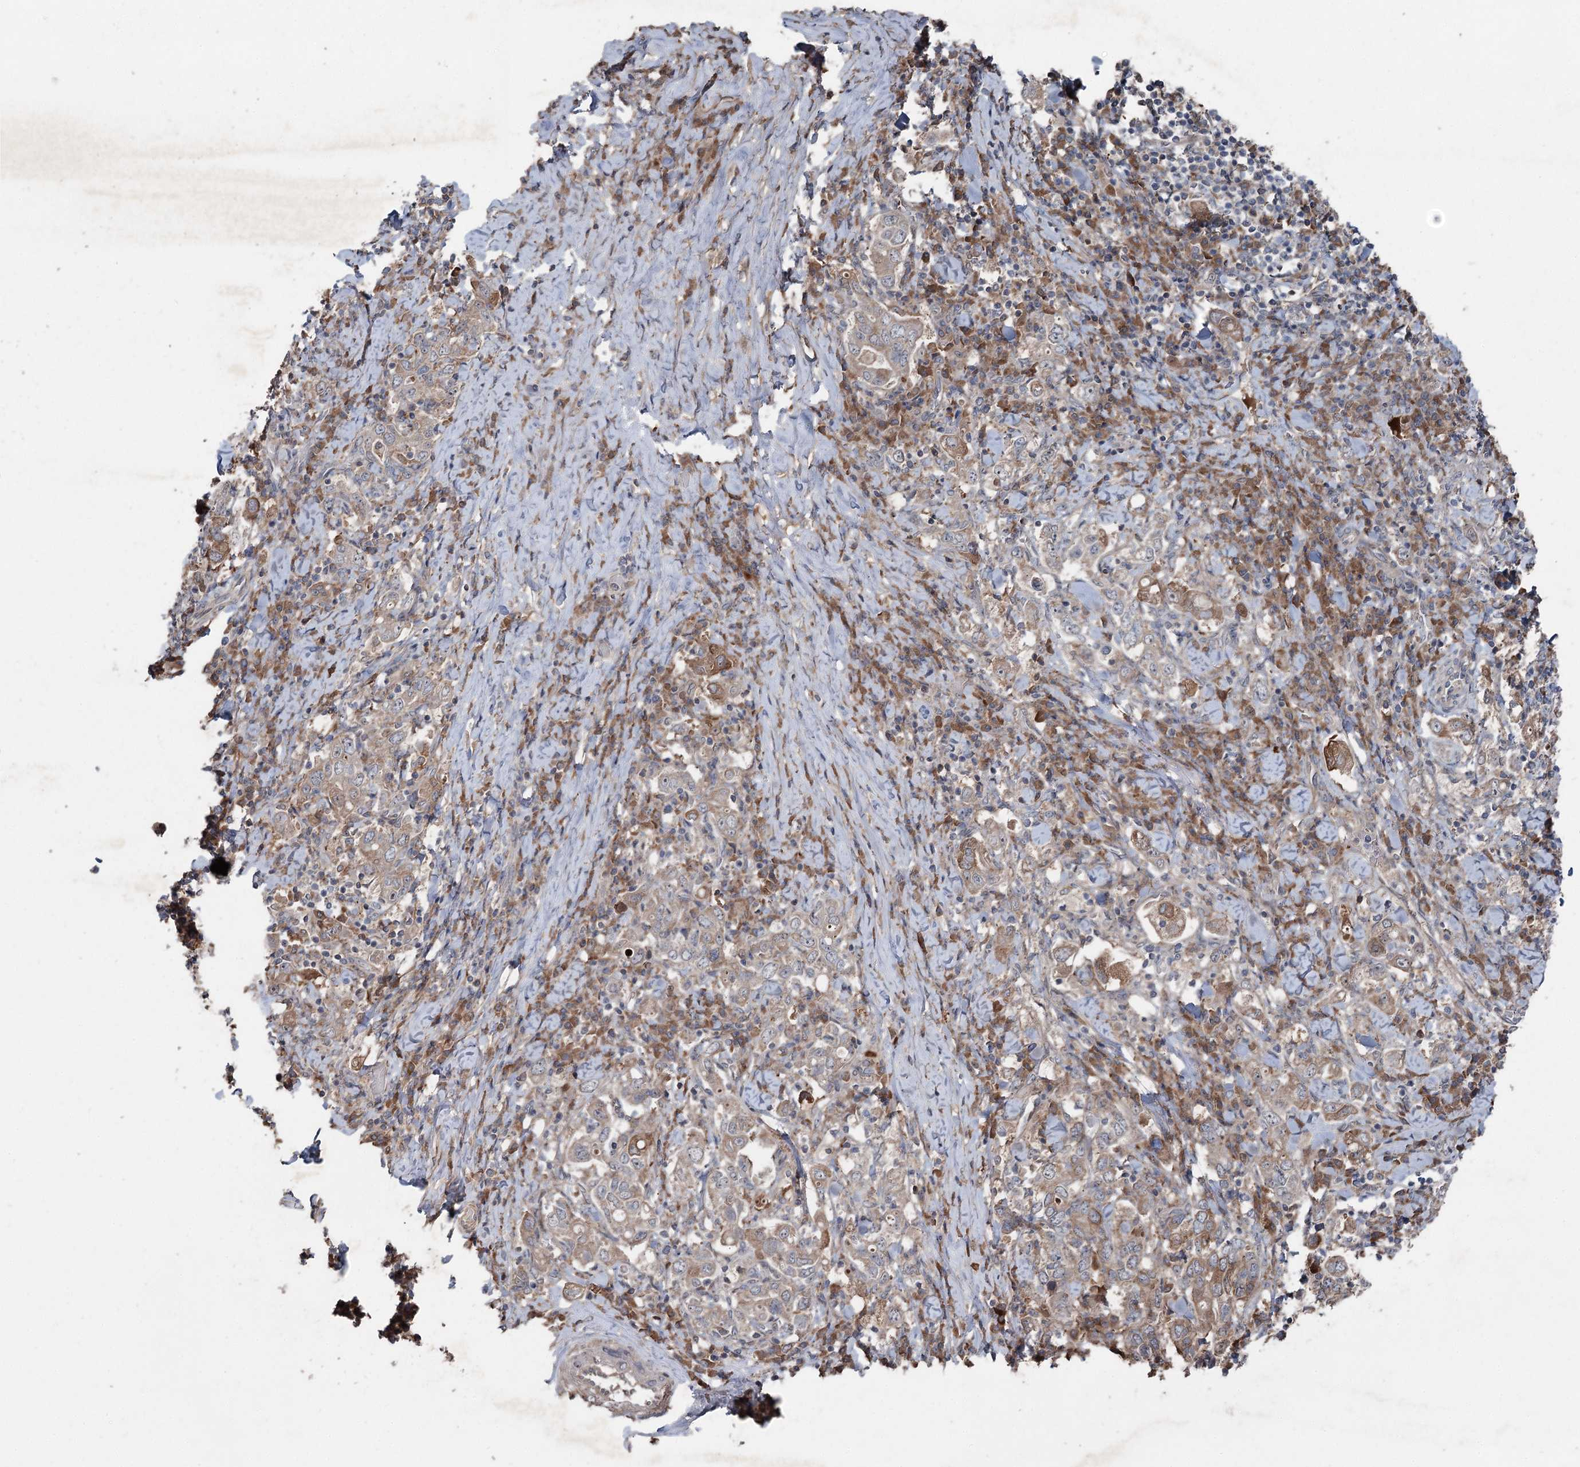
{"staining": {"intensity": "weak", "quantity": "25%-75%", "location": "cytoplasmic/membranous"}, "tissue": "stomach cancer", "cell_type": "Tumor cells", "image_type": "cancer", "snomed": [{"axis": "morphology", "description": "Adenocarcinoma, NOS"}, {"axis": "topography", "description": "Stomach, upper"}], "caption": "The image exhibits a brown stain indicating the presence of a protein in the cytoplasmic/membranous of tumor cells in adenocarcinoma (stomach).", "gene": "MAPK8IP2", "patient": {"sex": "male", "age": 62}}